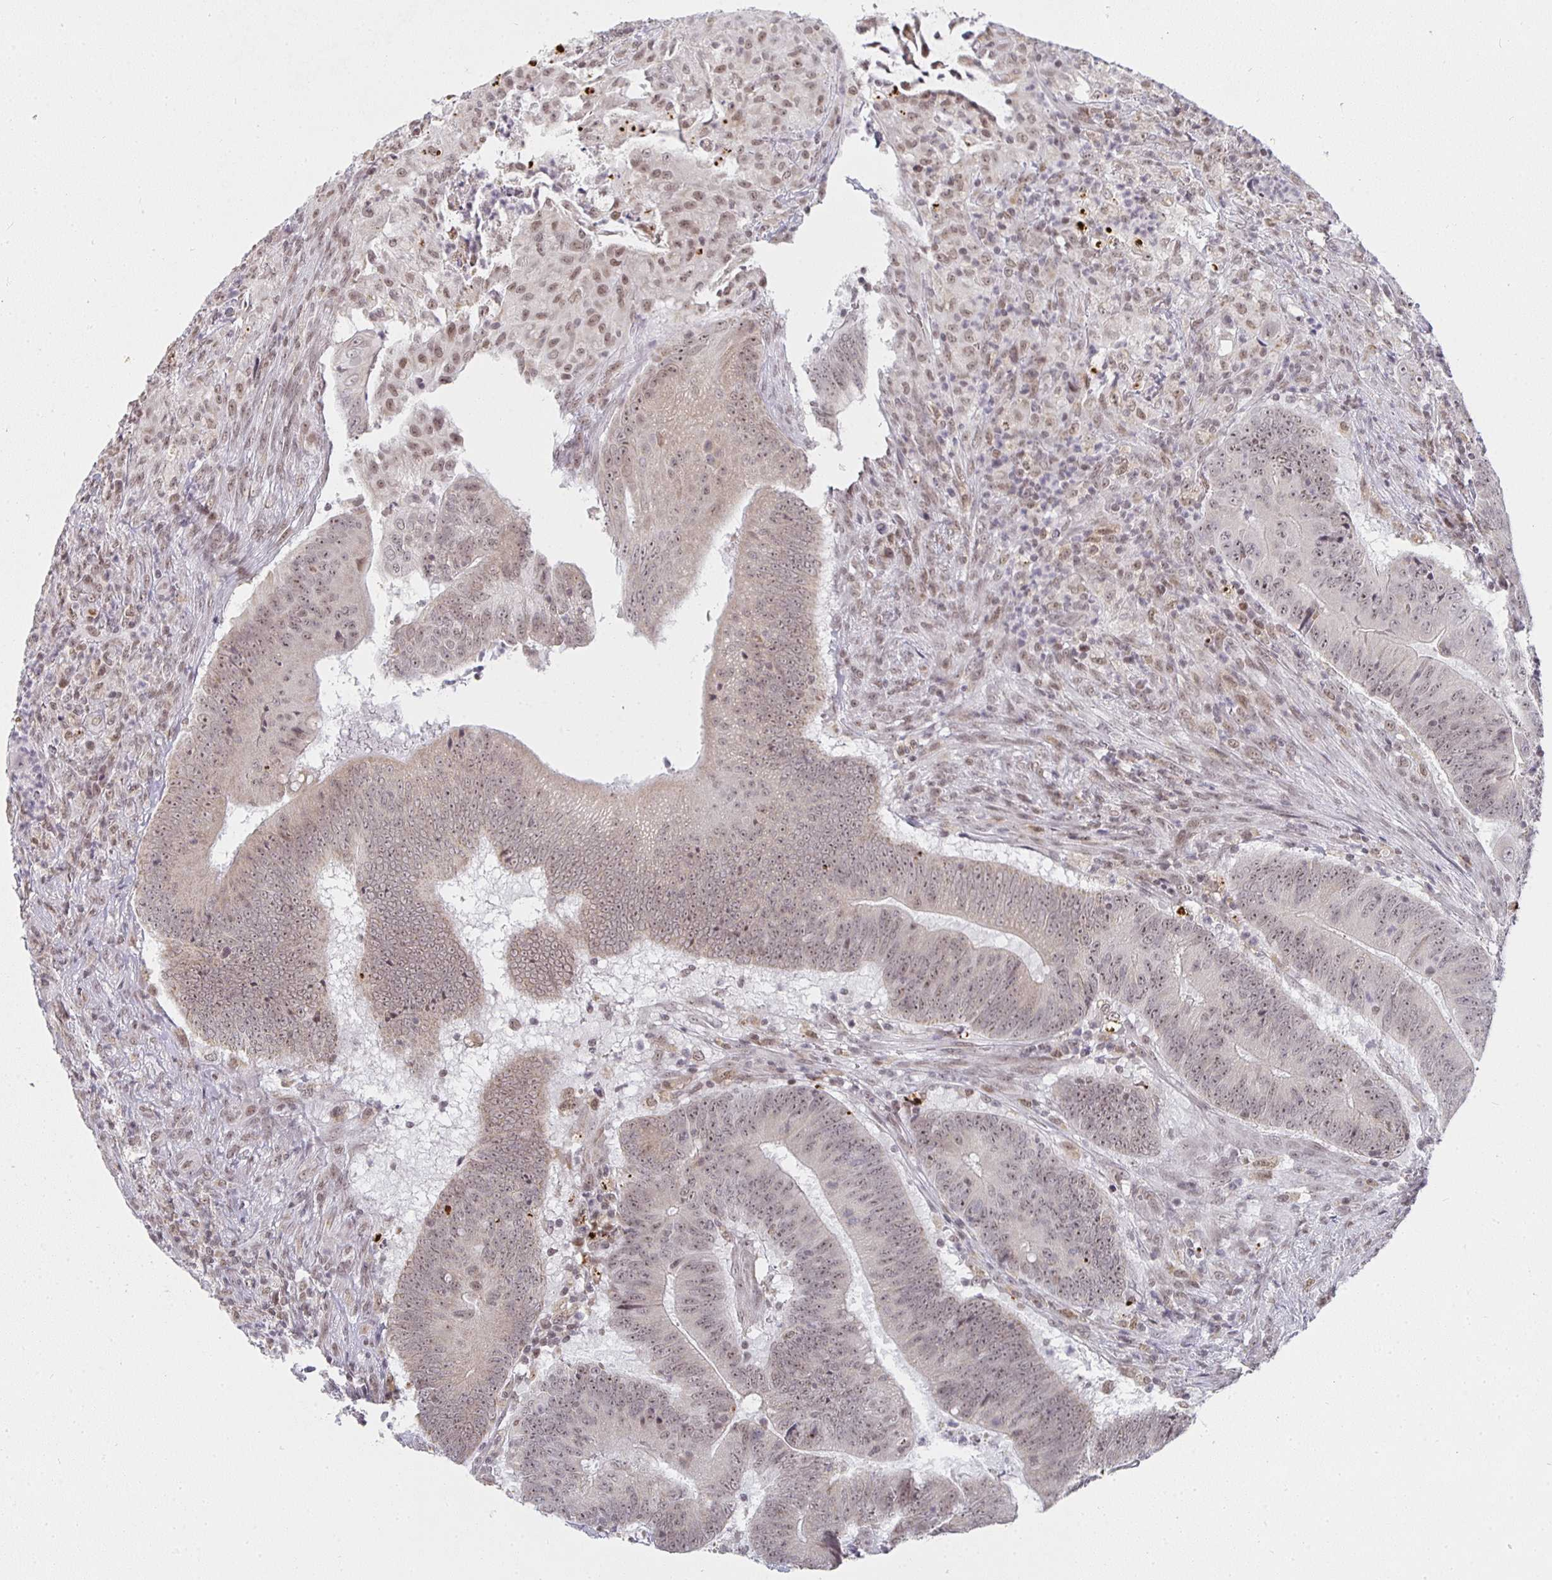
{"staining": {"intensity": "weak", "quantity": ">75%", "location": "cytoplasmic/membranous,nuclear"}, "tissue": "colorectal cancer", "cell_type": "Tumor cells", "image_type": "cancer", "snomed": [{"axis": "morphology", "description": "Adenocarcinoma, NOS"}, {"axis": "topography", "description": "Colon"}], "caption": "Immunohistochemical staining of human colorectal cancer demonstrates weak cytoplasmic/membranous and nuclear protein positivity in about >75% of tumor cells.", "gene": "SMARCA2", "patient": {"sex": "female", "age": 87}}